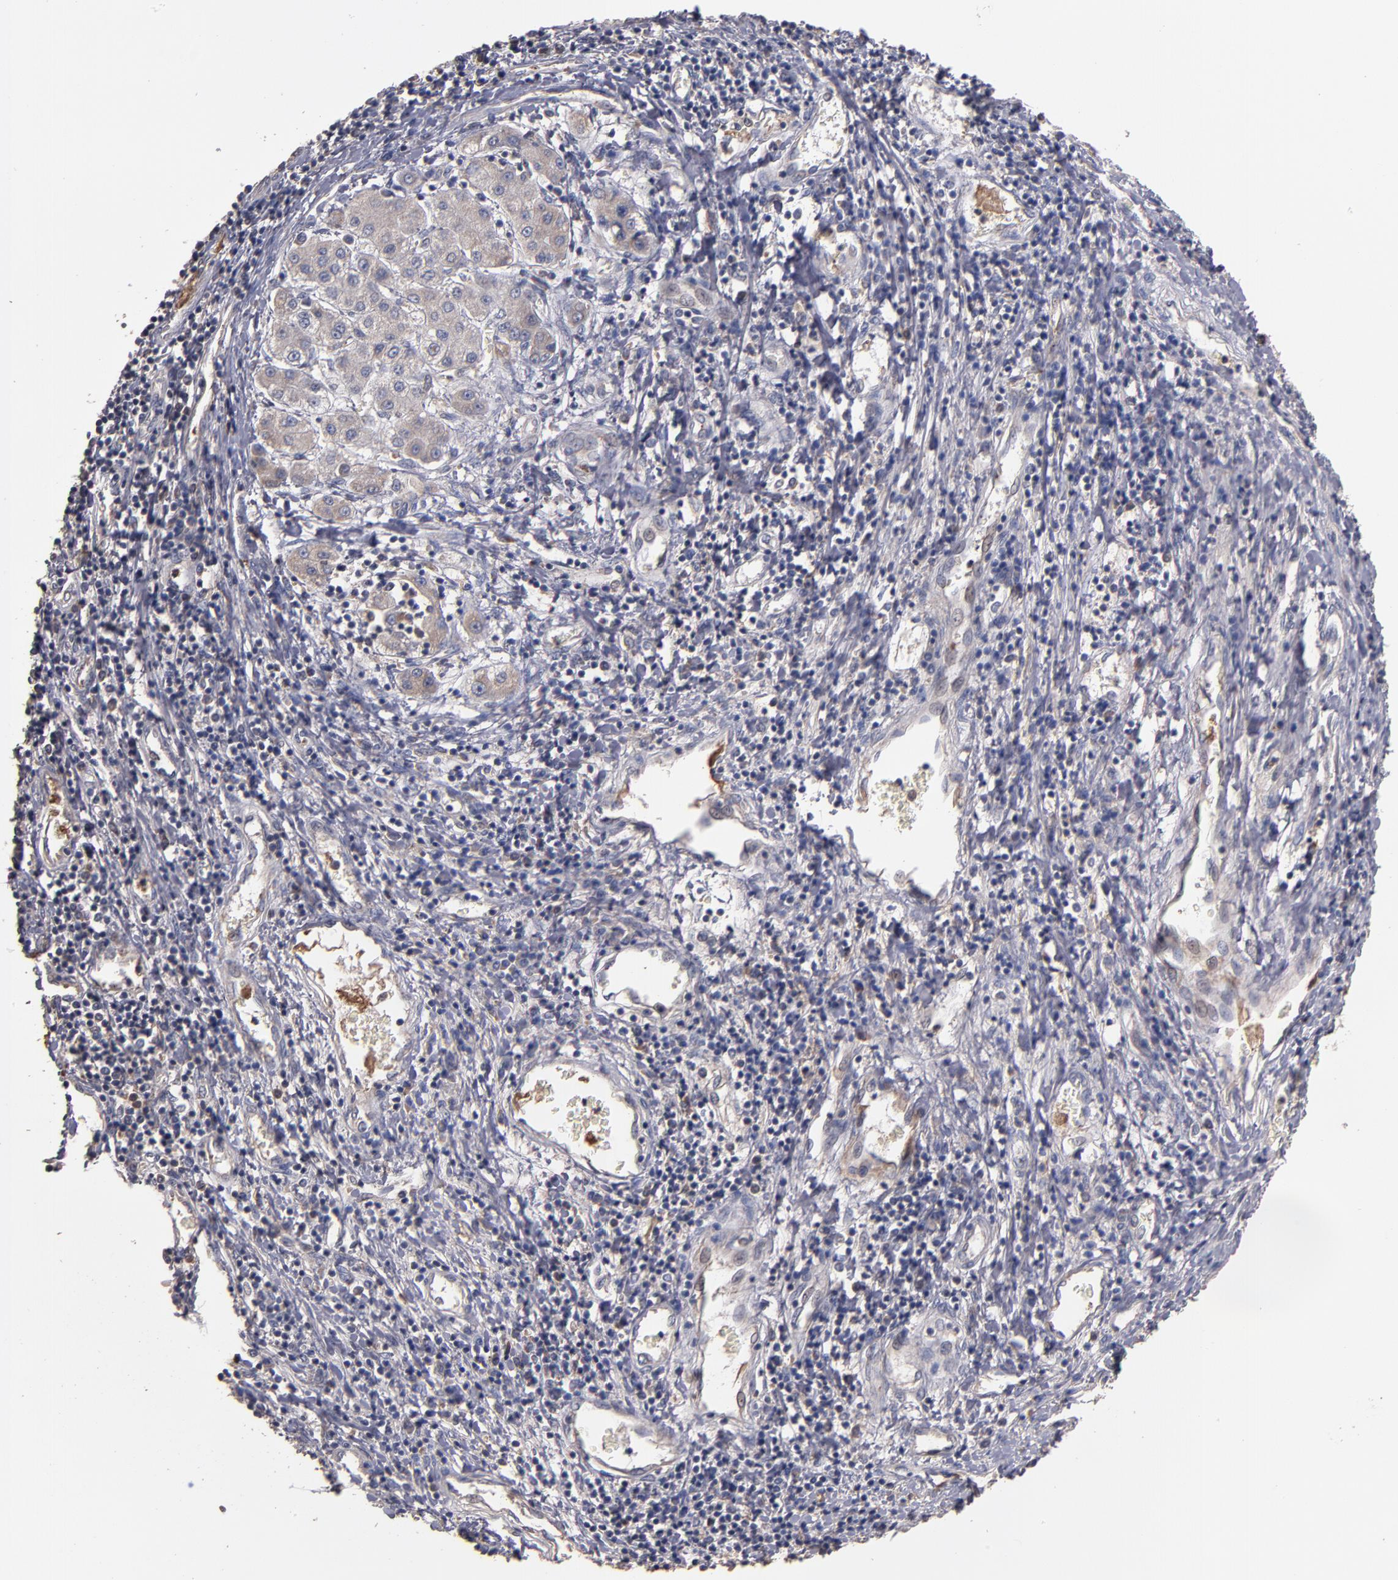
{"staining": {"intensity": "moderate", "quantity": ">75%", "location": "cytoplasmic/membranous"}, "tissue": "liver cancer", "cell_type": "Tumor cells", "image_type": "cancer", "snomed": [{"axis": "morphology", "description": "Carcinoma, Hepatocellular, NOS"}, {"axis": "topography", "description": "Liver"}], "caption": "Moderate cytoplasmic/membranous protein expression is present in approximately >75% of tumor cells in liver cancer.", "gene": "DACT1", "patient": {"sex": "male", "age": 24}}